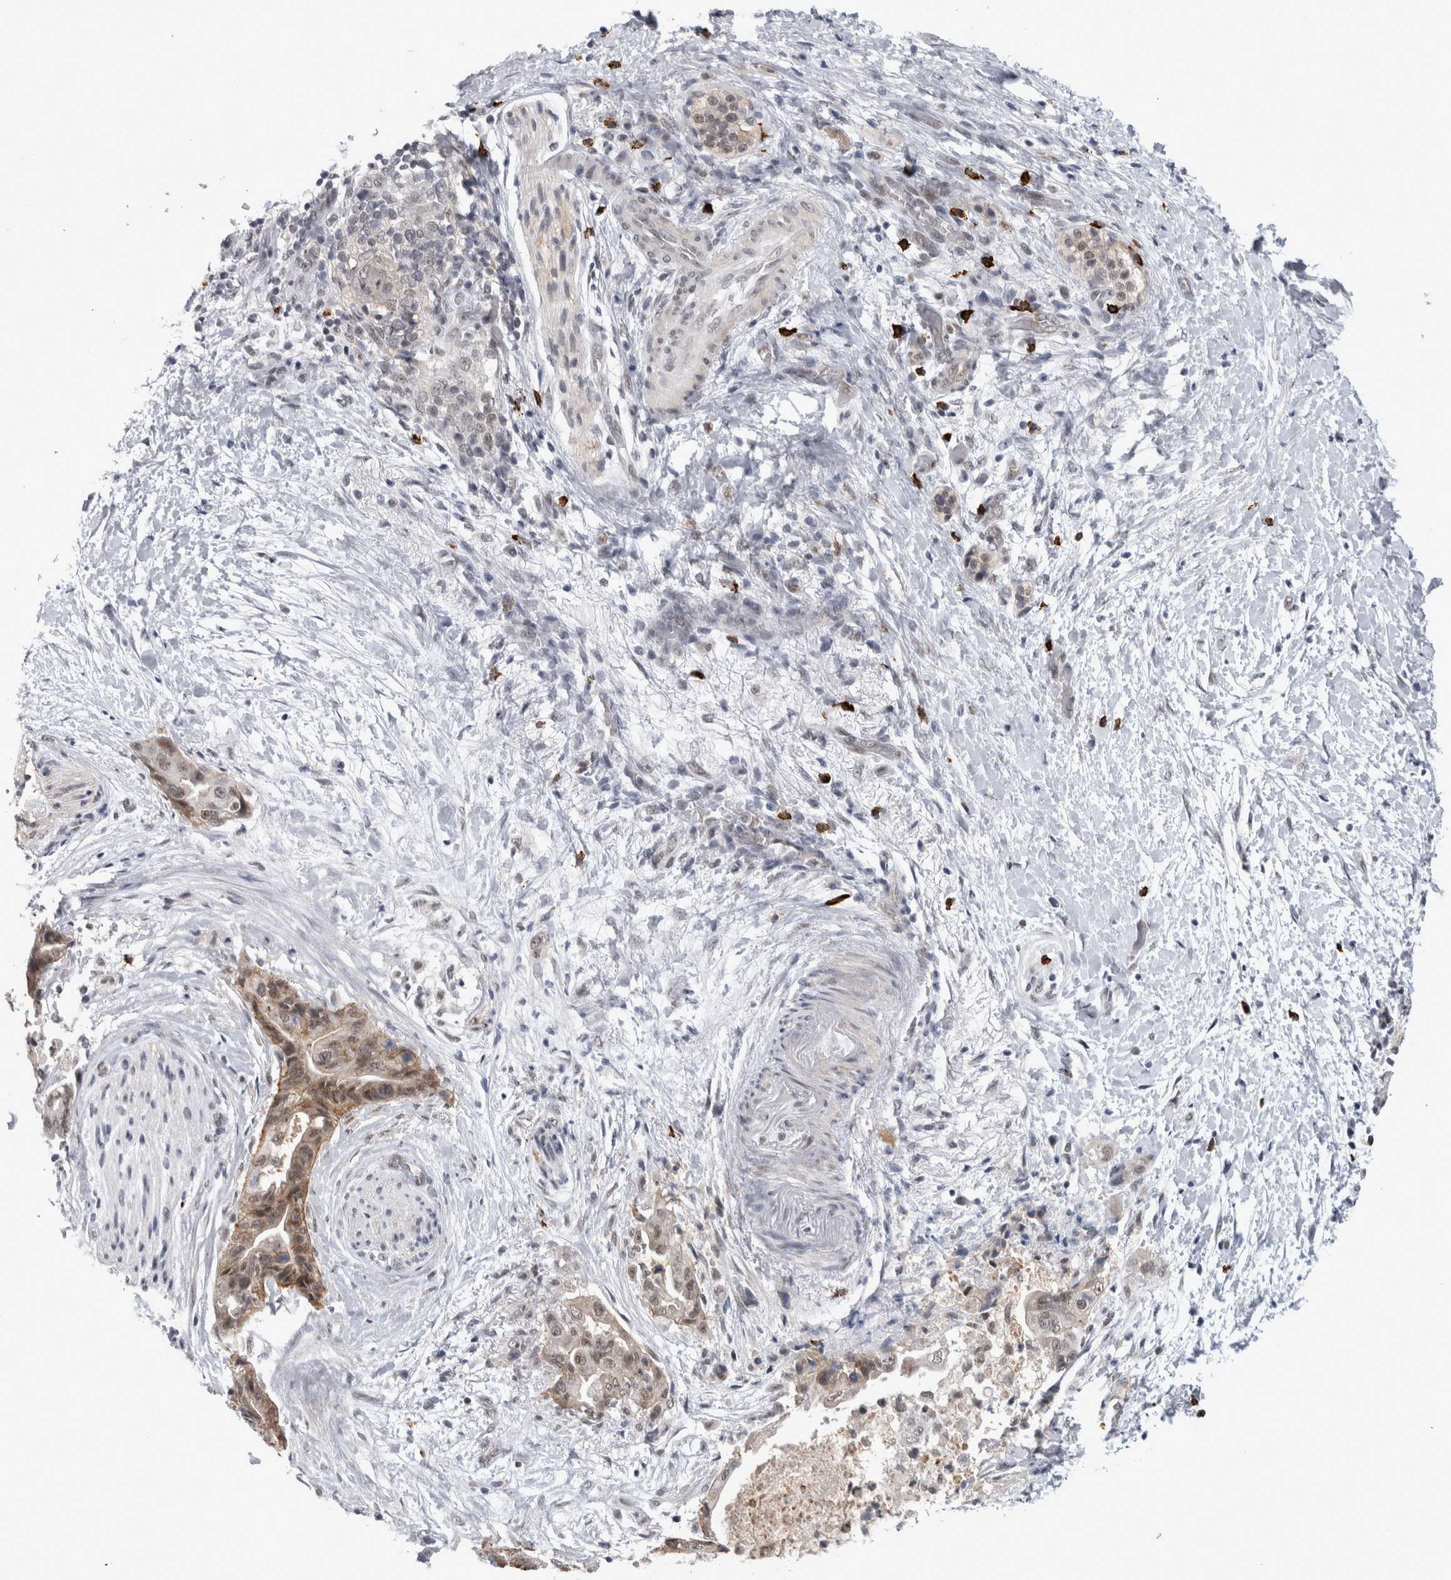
{"staining": {"intensity": "moderate", "quantity": ">75%", "location": "cytoplasmic/membranous,nuclear"}, "tissue": "pancreatic cancer", "cell_type": "Tumor cells", "image_type": "cancer", "snomed": [{"axis": "morphology", "description": "Adenocarcinoma, NOS"}, {"axis": "topography", "description": "Pancreas"}], "caption": "Tumor cells show moderate cytoplasmic/membranous and nuclear positivity in approximately >75% of cells in pancreatic adenocarcinoma. The staining was performed using DAB (3,3'-diaminobenzidine) to visualize the protein expression in brown, while the nuclei were stained in blue with hematoxylin (Magnification: 20x).", "gene": "PEBP4", "patient": {"sex": "male", "age": 59}}